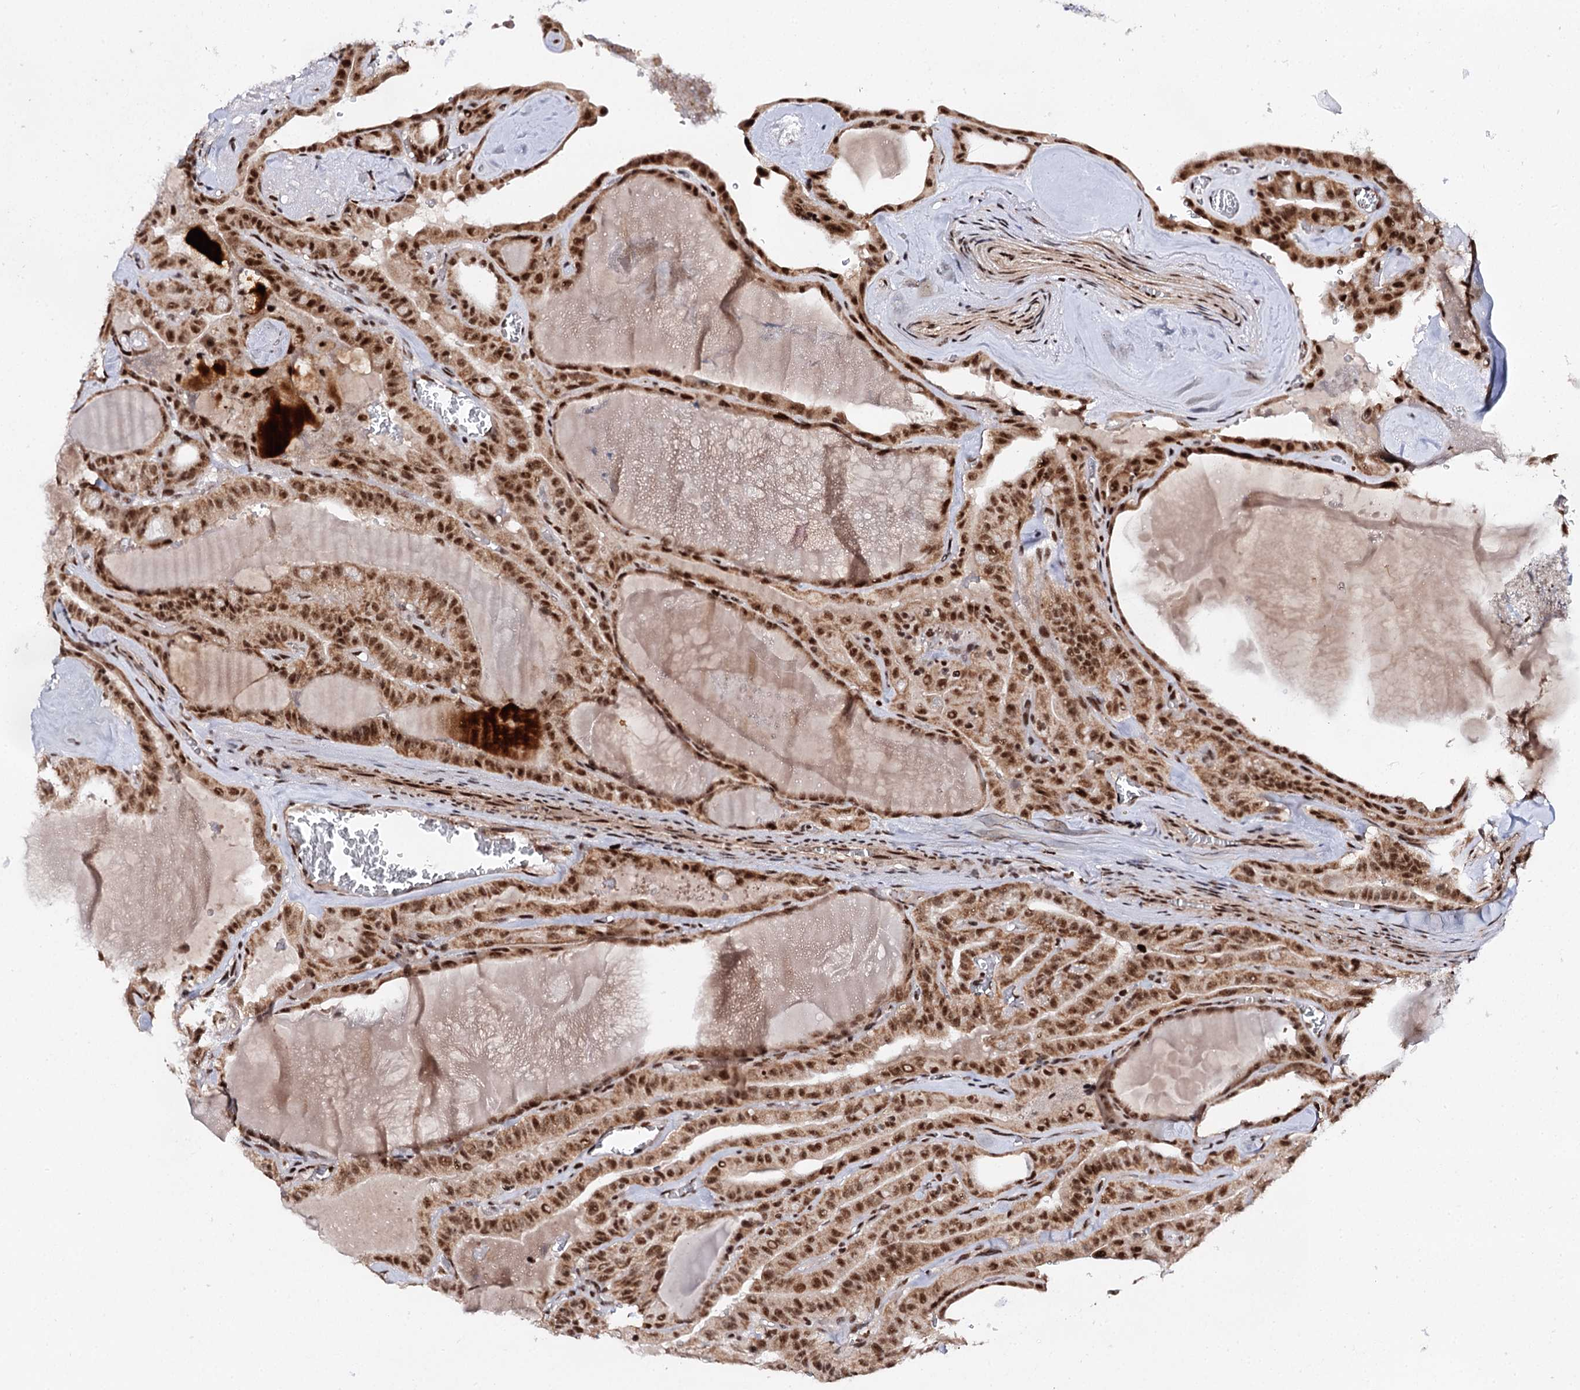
{"staining": {"intensity": "strong", "quantity": ">75%", "location": "cytoplasmic/membranous,nuclear"}, "tissue": "thyroid cancer", "cell_type": "Tumor cells", "image_type": "cancer", "snomed": [{"axis": "morphology", "description": "Papillary adenocarcinoma, NOS"}, {"axis": "topography", "description": "Thyroid gland"}], "caption": "Human thyroid cancer stained with a protein marker demonstrates strong staining in tumor cells.", "gene": "BUD13", "patient": {"sex": "male", "age": 52}}